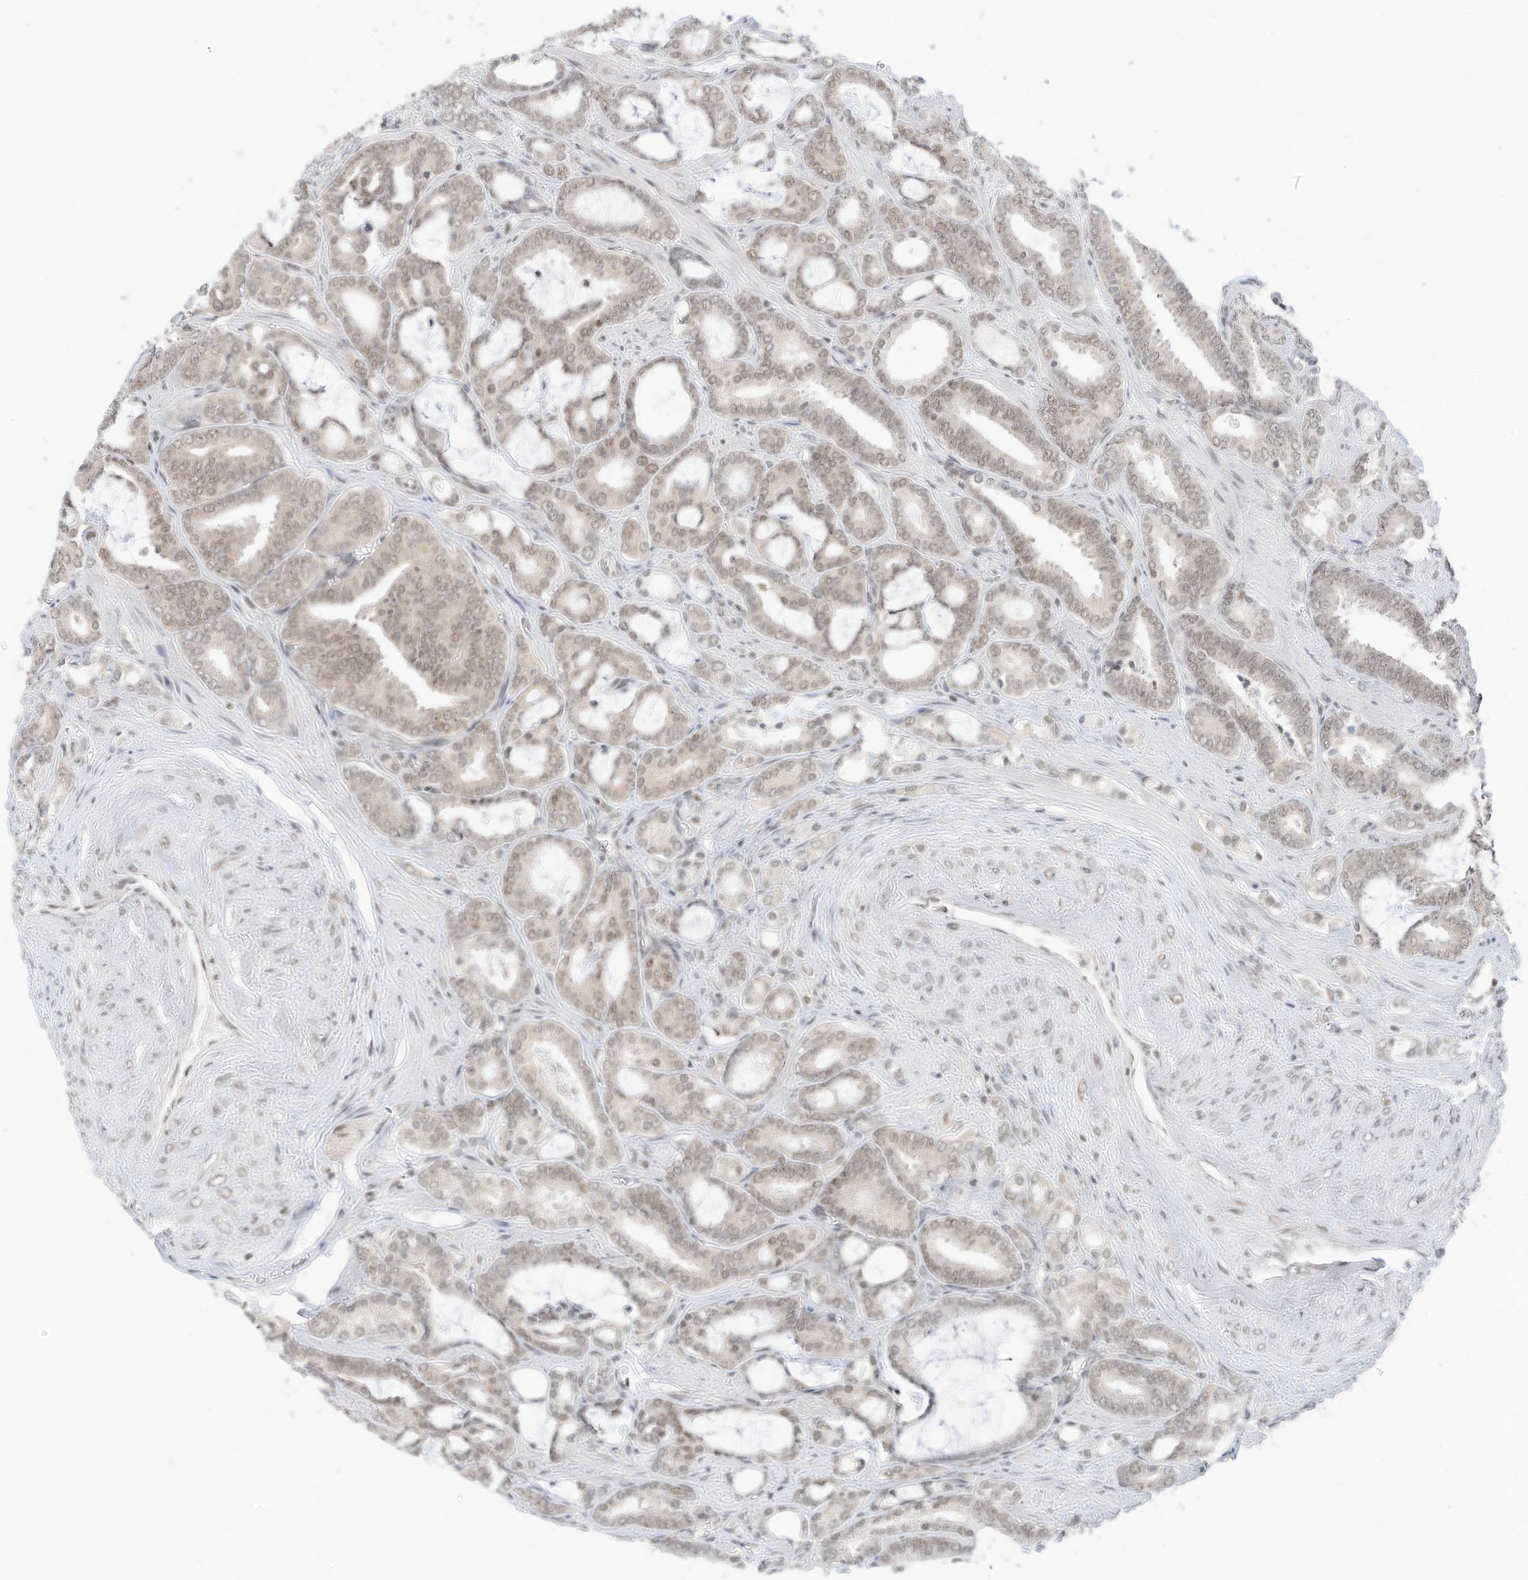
{"staining": {"intensity": "weak", "quantity": "25%-75%", "location": "nuclear"}, "tissue": "prostate cancer", "cell_type": "Tumor cells", "image_type": "cancer", "snomed": [{"axis": "morphology", "description": "Adenocarcinoma, High grade"}, {"axis": "topography", "description": "Prostate and seminal vesicle, NOS"}], "caption": "IHC of human prostate cancer (adenocarcinoma (high-grade)) shows low levels of weak nuclear staining in about 25%-75% of tumor cells.", "gene": "OGT", "patient": {"sex": "male", "age": 67}}